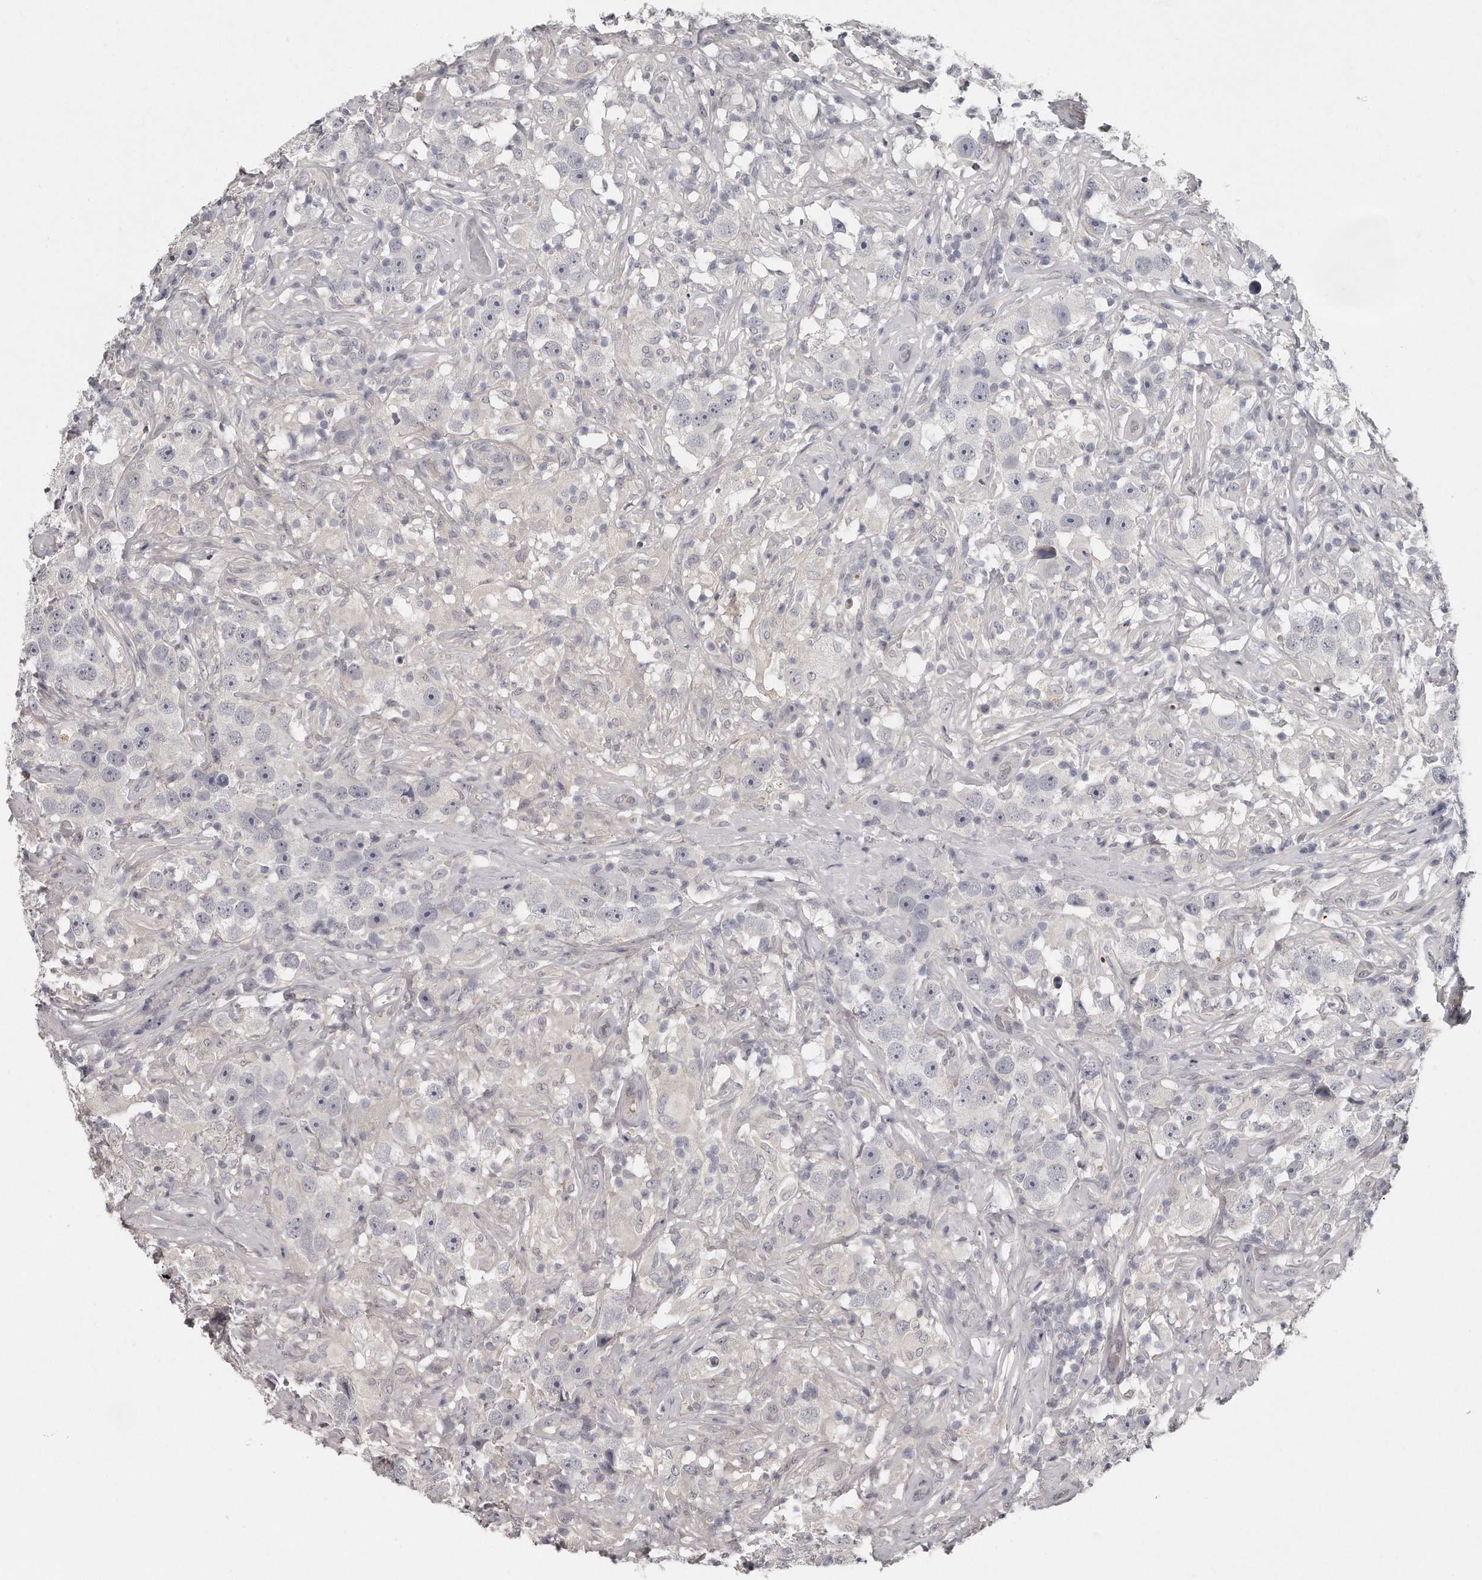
{"staining": {"intensity": "negative", "quantity": "none", "location": "none"}, "tissue": "testis cancer", "cell_type": "Tumor cells", "image_type": "cancer", "snomed": [{"axis": "morphology", "description": "Seminoma, NOS"}, {"axis": "topography", "description": "Testis"}], "caption": "The photomicrograph reveals no significant positivity in tumor cells of testis cancer (seminoma).", "gene": "GGCT", "patient": {"sex": "male", "age": 49}}